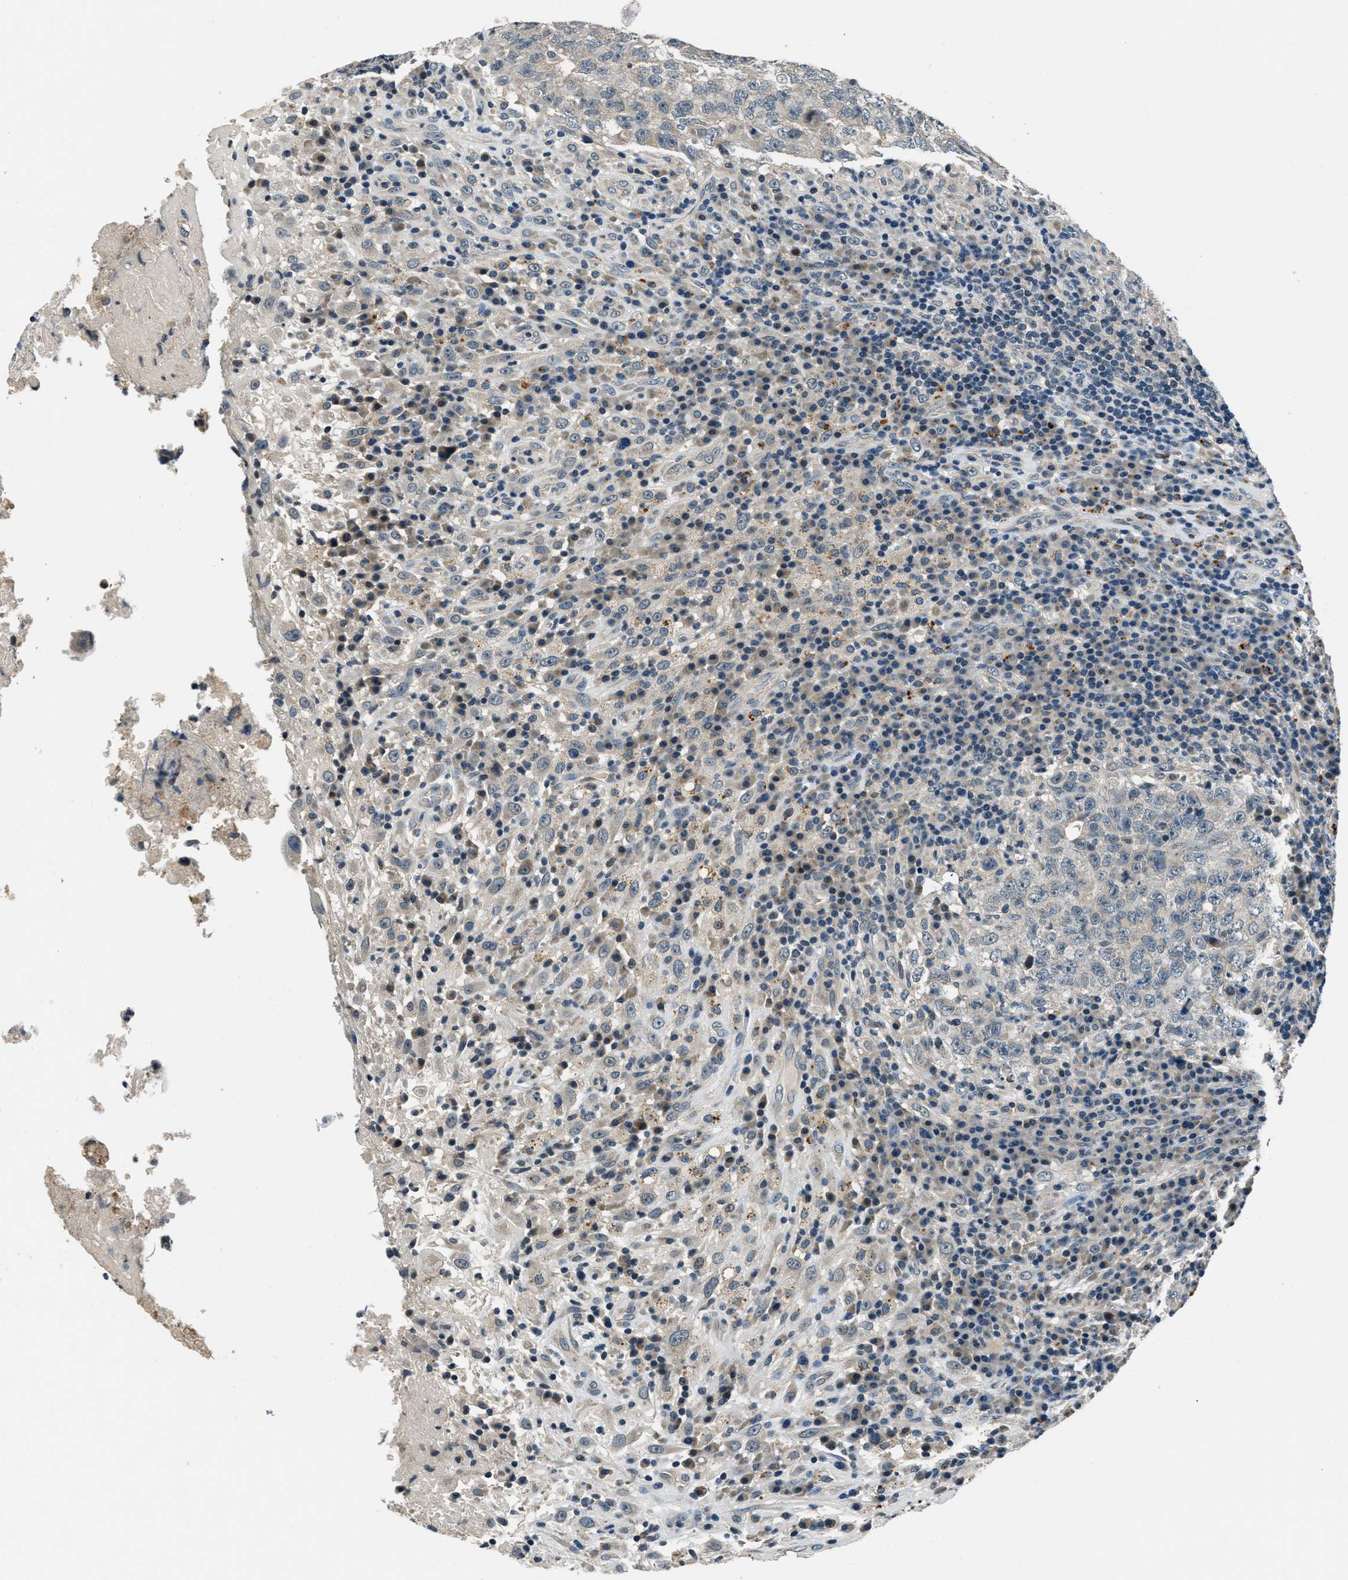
{"staining": {"intensity": "weak", "quantity": ">75%", "location": "cytoplasmic/membranous"}, "tissue": "testis cancer", "cell_type": "Tumor cells", "image_type": "cancer", "snomed": [{"axis": "morphology", "description": "Necrosis, NOS"}, {"axis": "morphology", "description": "Carcinoma, Embryonal, NOS"}, {"axis": "topography", "description": "Testis"}], "caption": "Immunohistochemistry micrograph of neoplastic tissue: embryonal carcinoma (testis) stained using immunohistochemistry (IHC) reveals low levels of weak protein expression localized specifically in the cytoplasmic/membranous of tumor cells, appearing as a cytoplasmic/membranous brown color.", "gene": "NME8", "patient": {"sex": "male", "age": 19}}